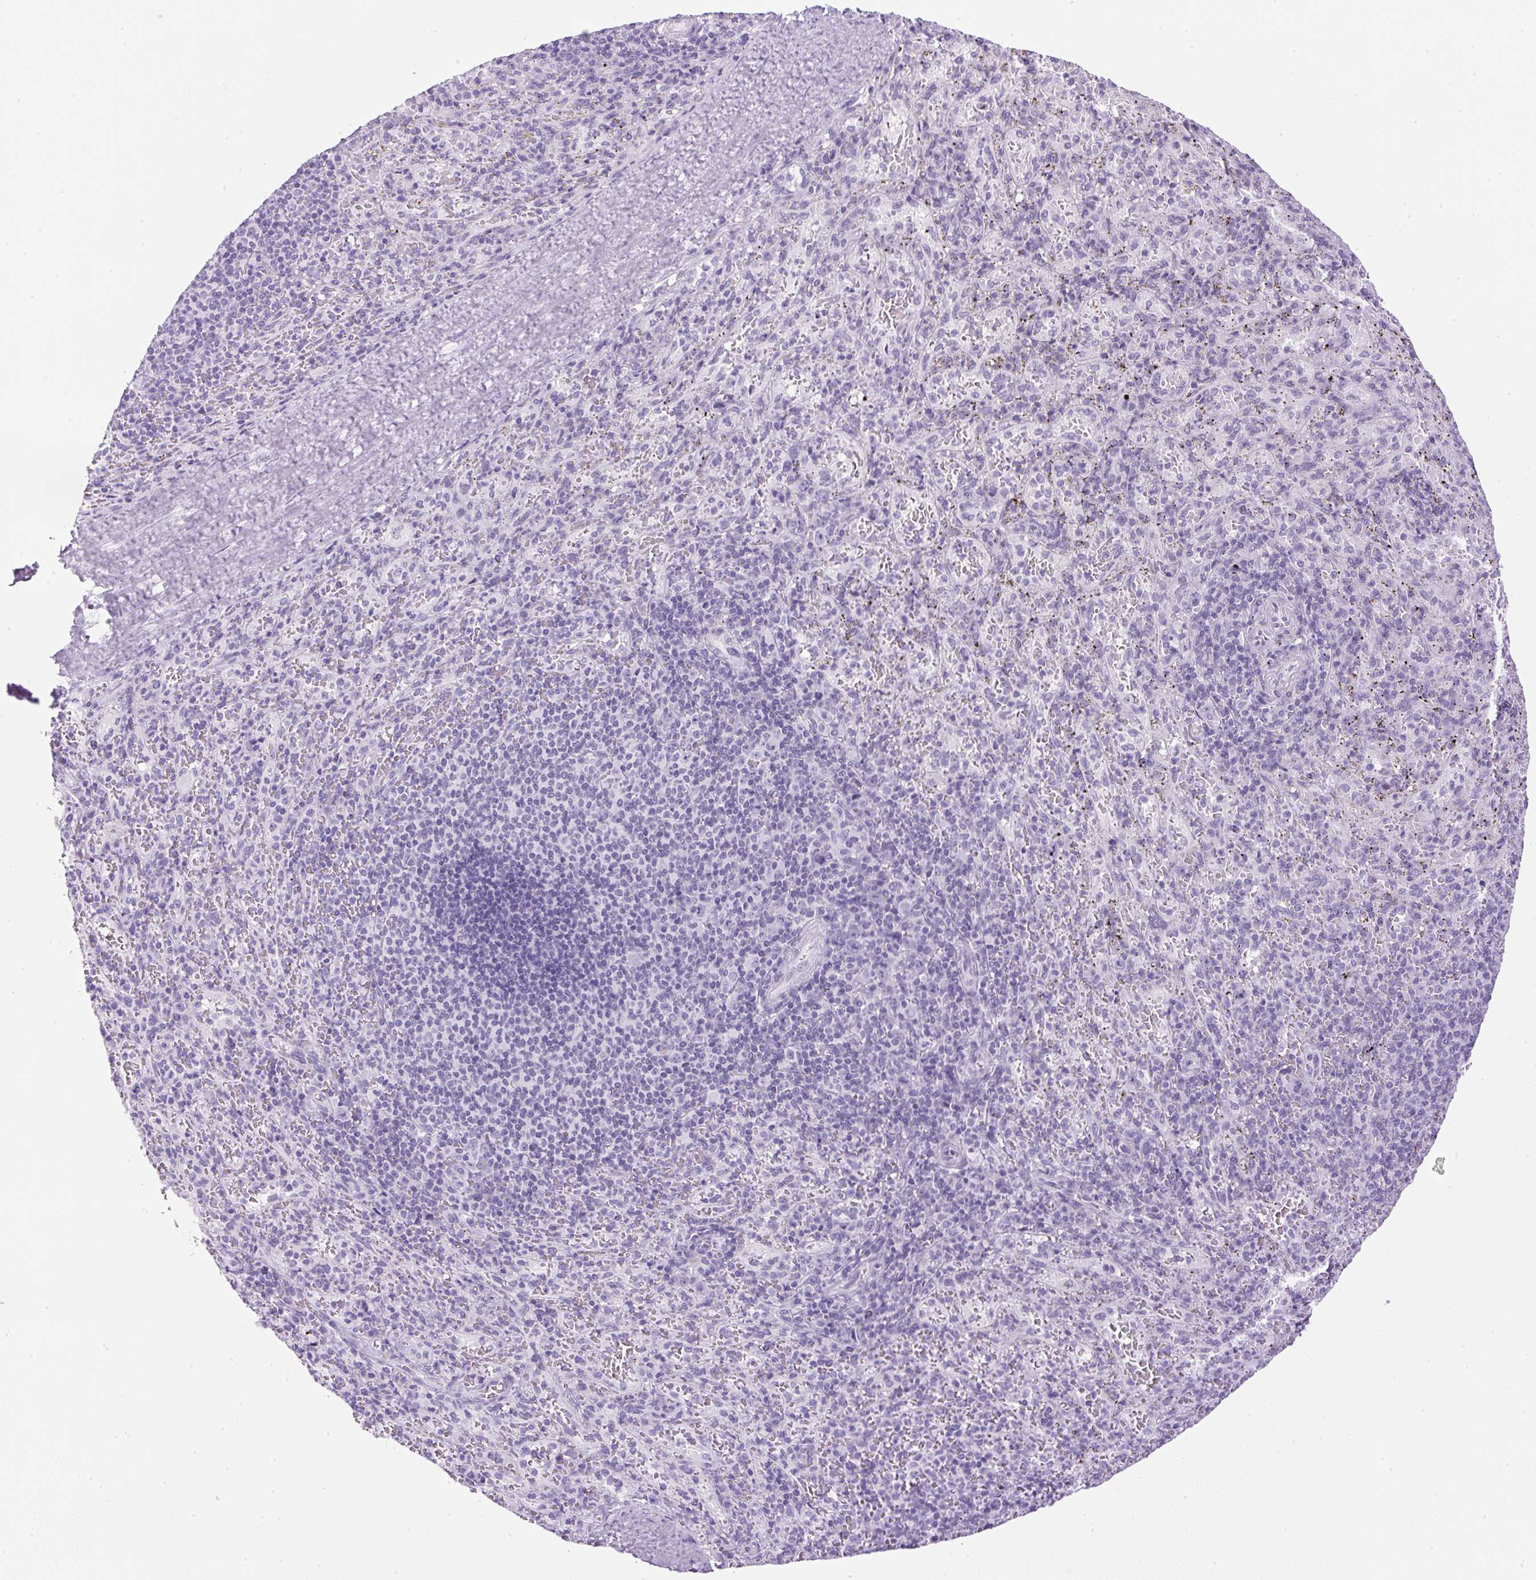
{"staining": {"intensity": "negative", "quantity": "none", "location": "none"}, "tissue": "spleen", "cell_type": "Cells in red pulp", "image_type": "normal", "snomed": [{"axis": "morphology", "description": "Normal tissue, NOS"}, {"axis": "topography", "description": "Spleen"}], "caption": "Immunohistochemistry image of unremarkable human spleen stained for a protein (brown), which reveals no expression in cells in red pulp. (DAB (3,3'-diaminobenzidine) IHC, high magnification).", "gene": "RHBDD2", "patient": {"sex": "male", "age": 57}}